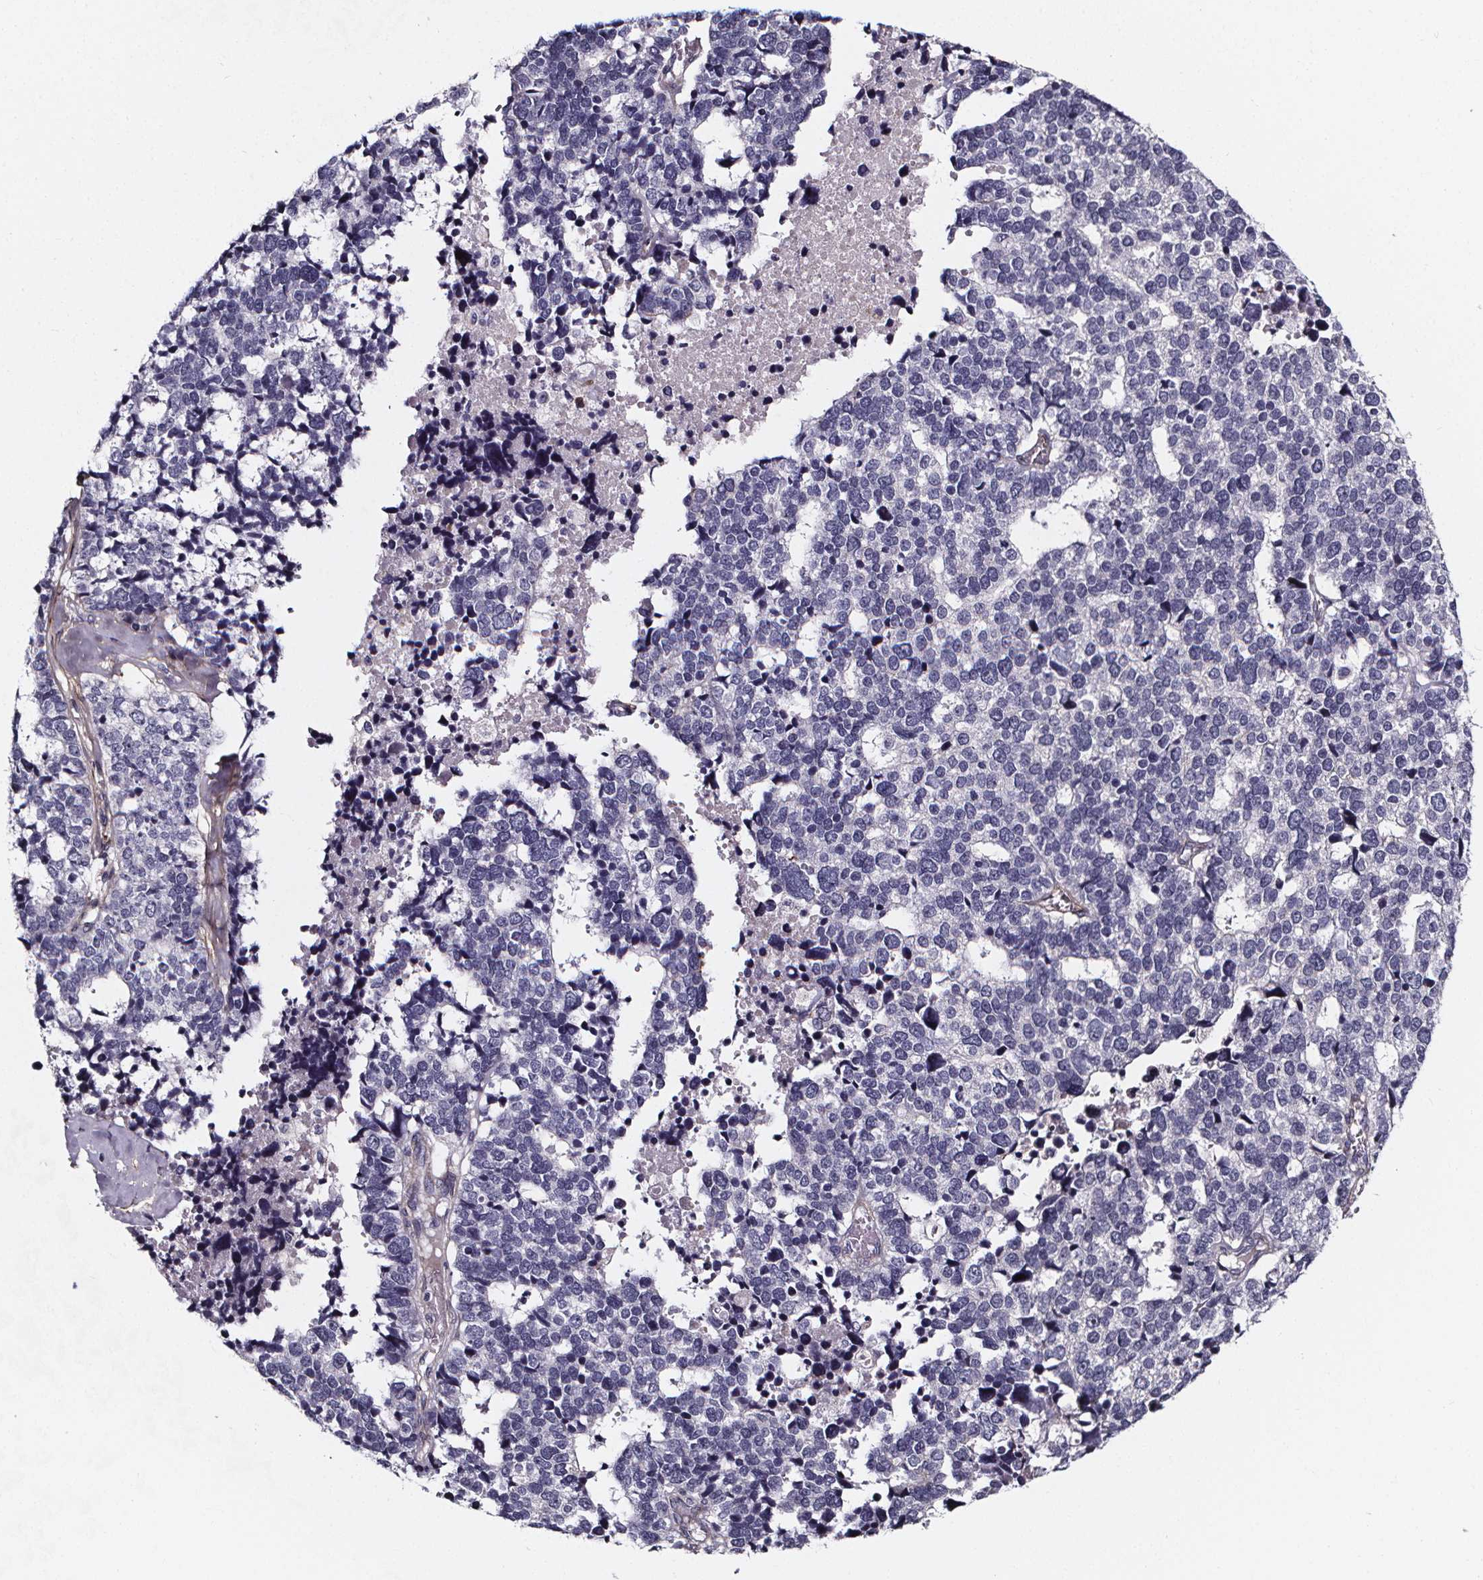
{"staining": {"intensity": "negative", "quantity": "none", "location": "none"}, "tissue": "stomach cancer", "cell_type": "Tumor cells", "image_type": "cancer", "snomed": [{"axis": "morphology", "description": "Adenocarcinoma, NOS"}, {"axis": "topography", "description": "Stomach"}], "caption": "Photomicrograph shows no protein expression in tumor cells of adenocarcinoma (stomach) tissue.", "gene": "AEBP1", "patient": {"sex": "male", "age": 69}}